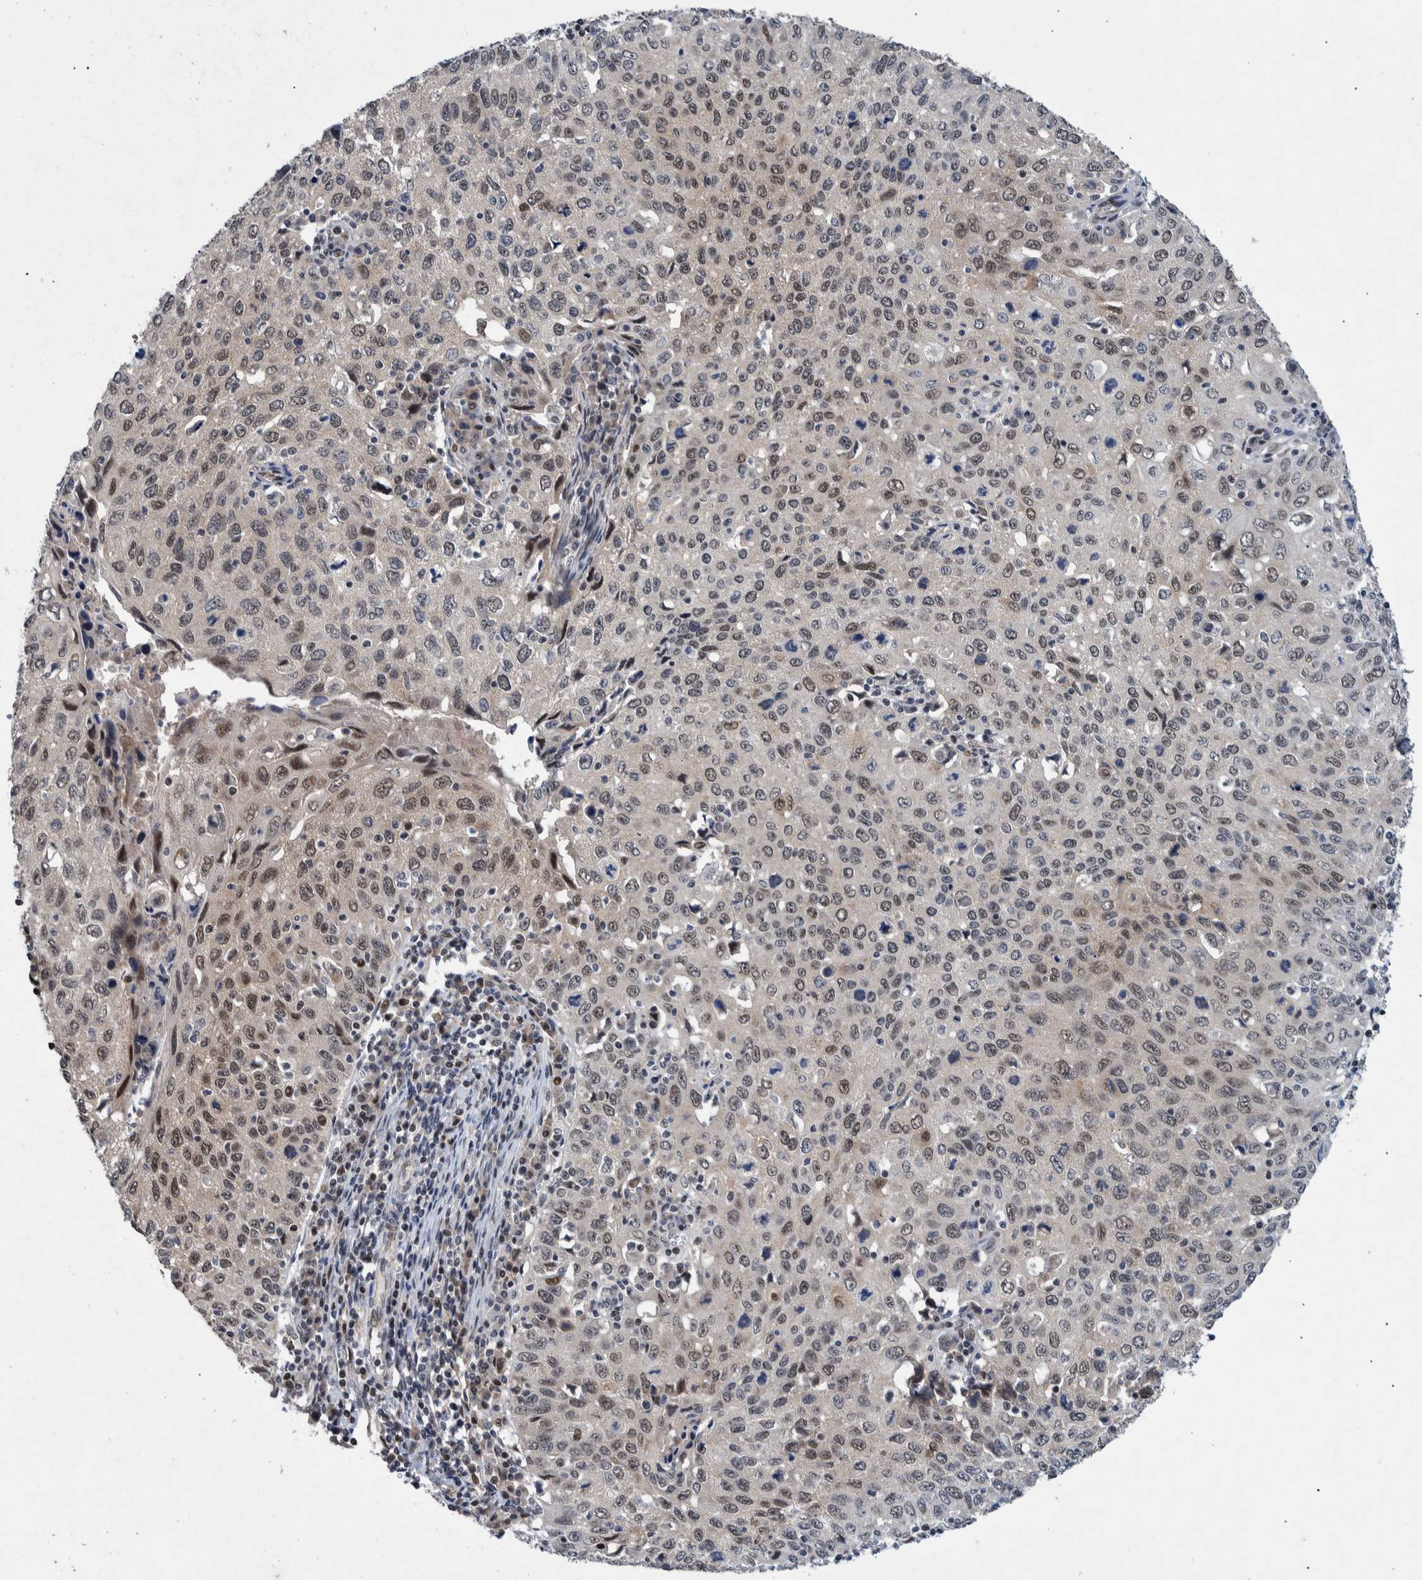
{"staining": {"intensity": "weak", "quantity": ">75%", "location": "nuclear"}, "tissue": "cervical cancer", "cell_type": "Tumor cells", "image_type": "cancer", "snomed": [{"axis": "morphology", "description": "Squamous cell carcinoma, NOS"}, {"axis": "topography", "description": "Cervix"}], "caption": "Protein analysis of cervical cancer (squamous cell carcinoma) tissue displays weak nuclear expression in about >75% of tumor cells.", "gene": "ESRP1", "patient": {"sex": "female", "age": 53}}